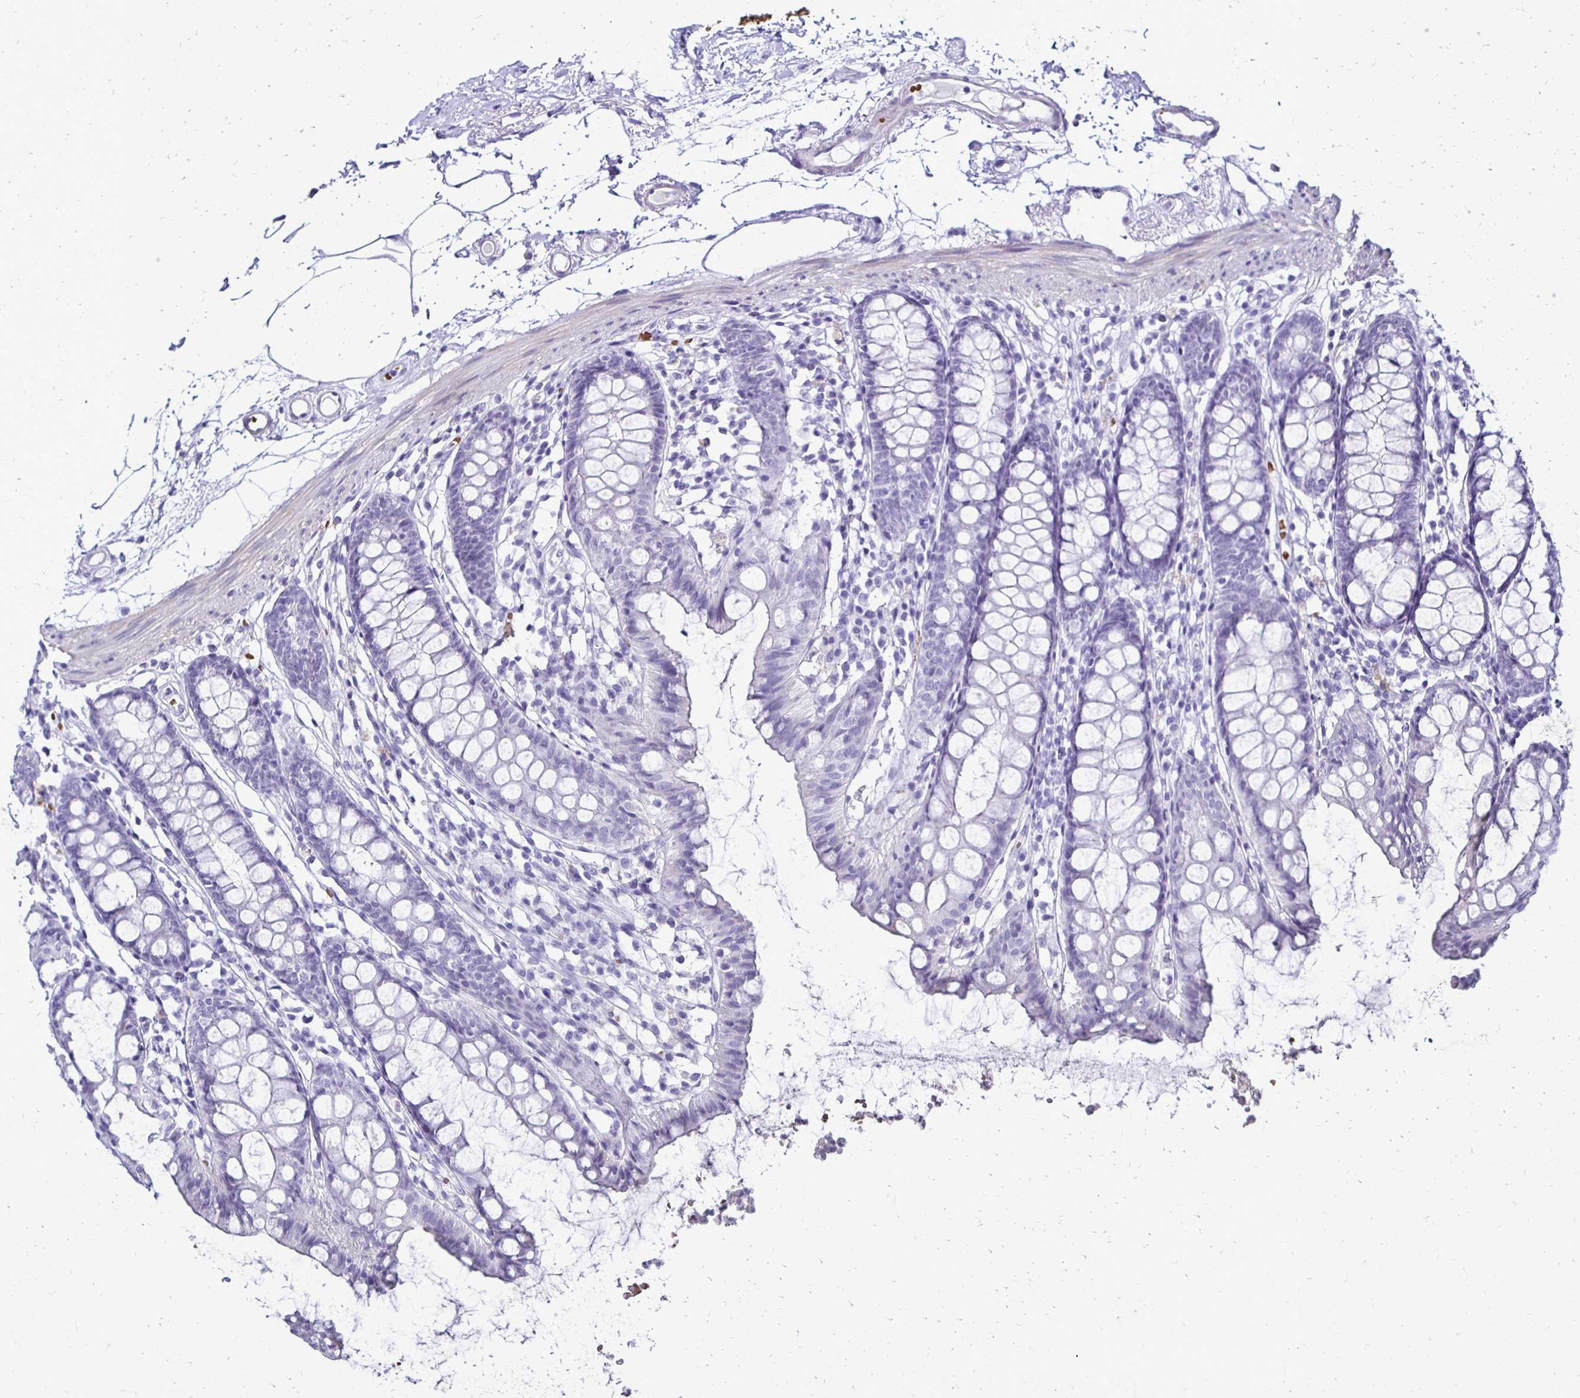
{"staining": {"intensity": "negative", "quantity": "none", "location": "none"}, "tissue": "colon", "cell_type": "Endothelial cells", "image_type": "normal", "snomed": [{"axis": "morphology", "description": "Normal tissue, NOS"}, {"axis": "topography", "description": "Colon"}], "caption": "Immunohistochemical staining of benign colon displays no significant staining in endothelial cells.", "gene": "RHBDL3", "patient": {"sex": "female", "age": 84}}